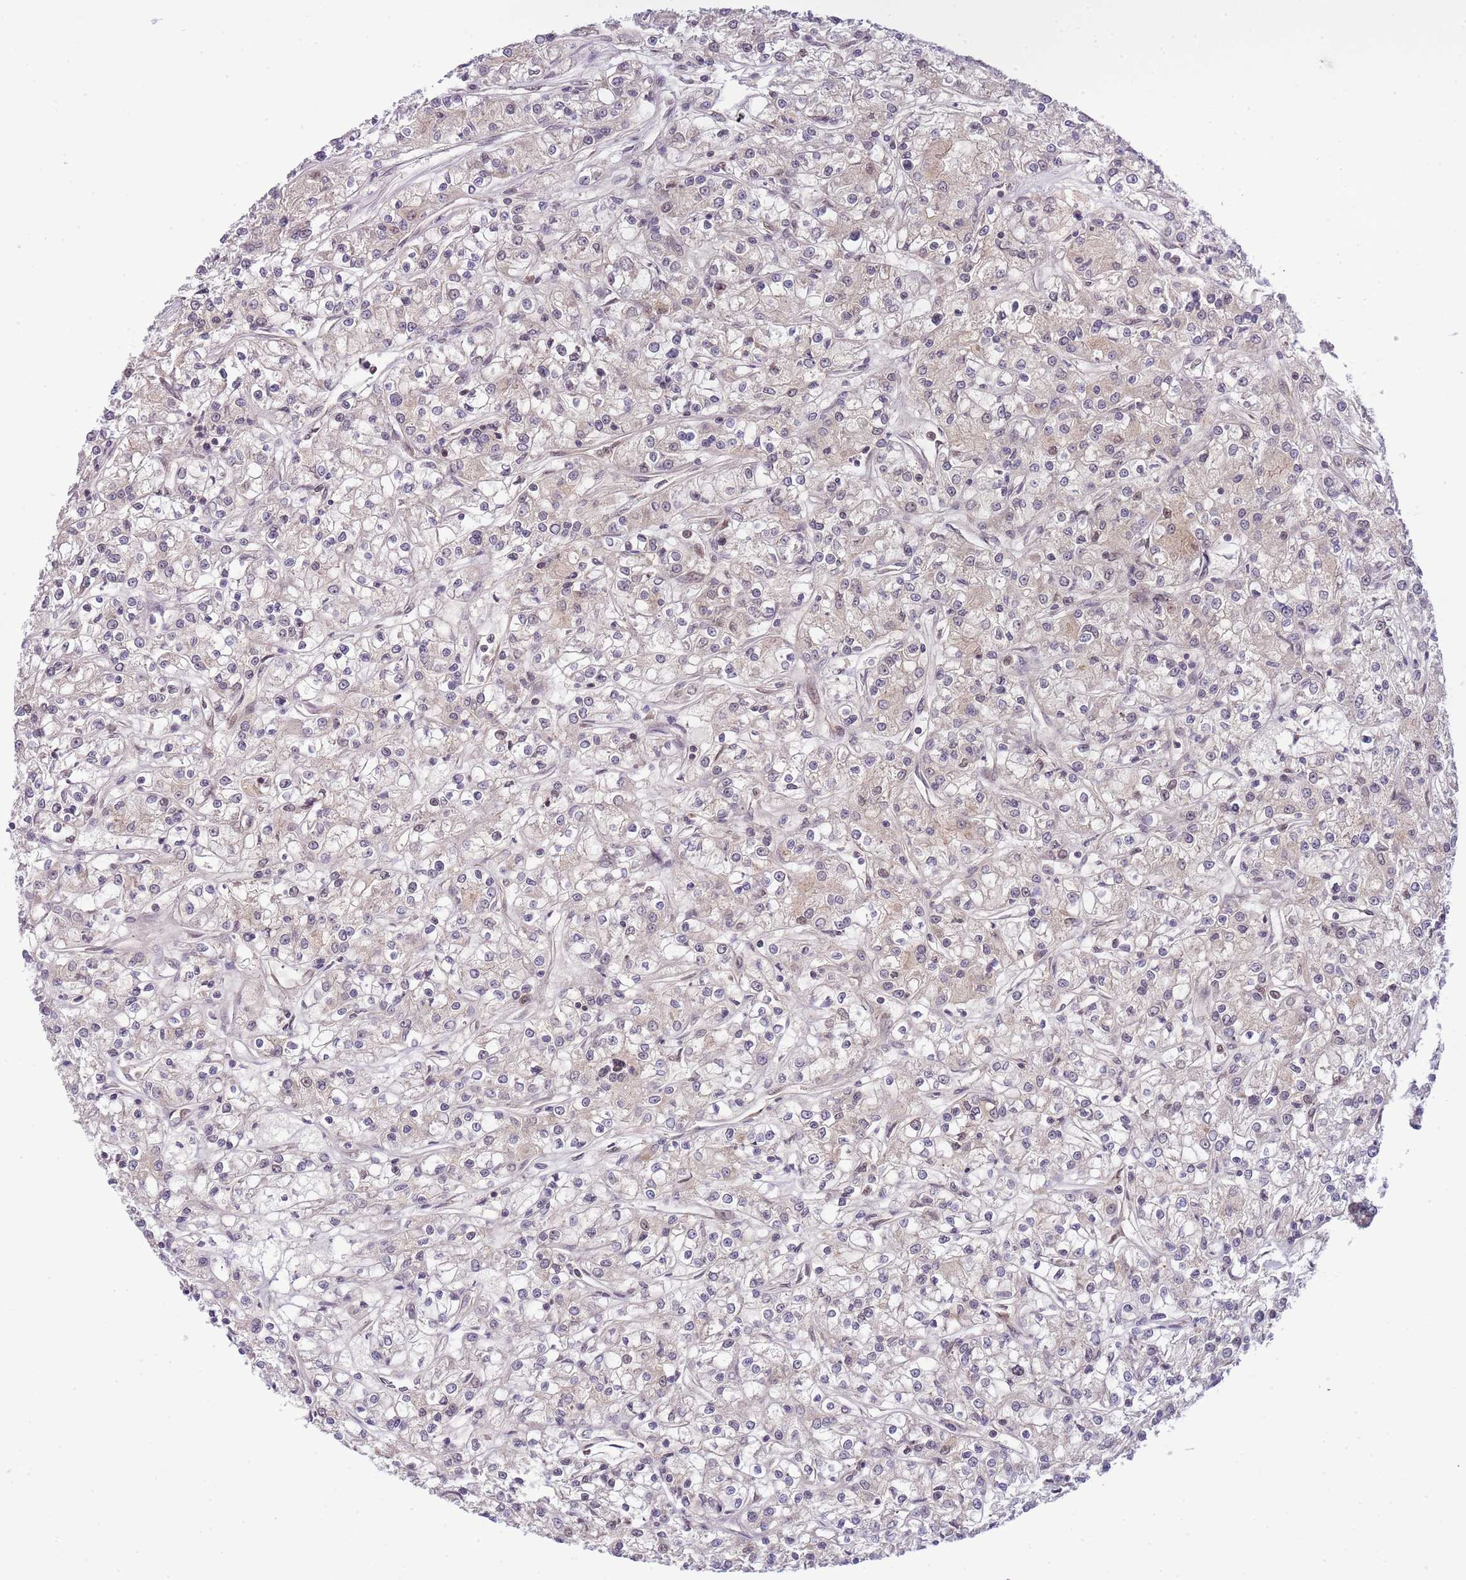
{"staining": {"intensity": "negative", "quantity": "none", "location": "none"}, "tissue": "renal cancer", "cell_type": "Tumor cells", "image_type": "cancer", "snomed": [{"axis": "morphology", "description": "Adenocarcinoma, NOS"}, {"axis": "topography", "description": "Kidney"}], "caption": "Adenocarcinoma (renal) stained for a protein using IHC exhibits no expression tumor cells.", "gene": "CHD1", "patient": {"sex": "female", "age": 59}}